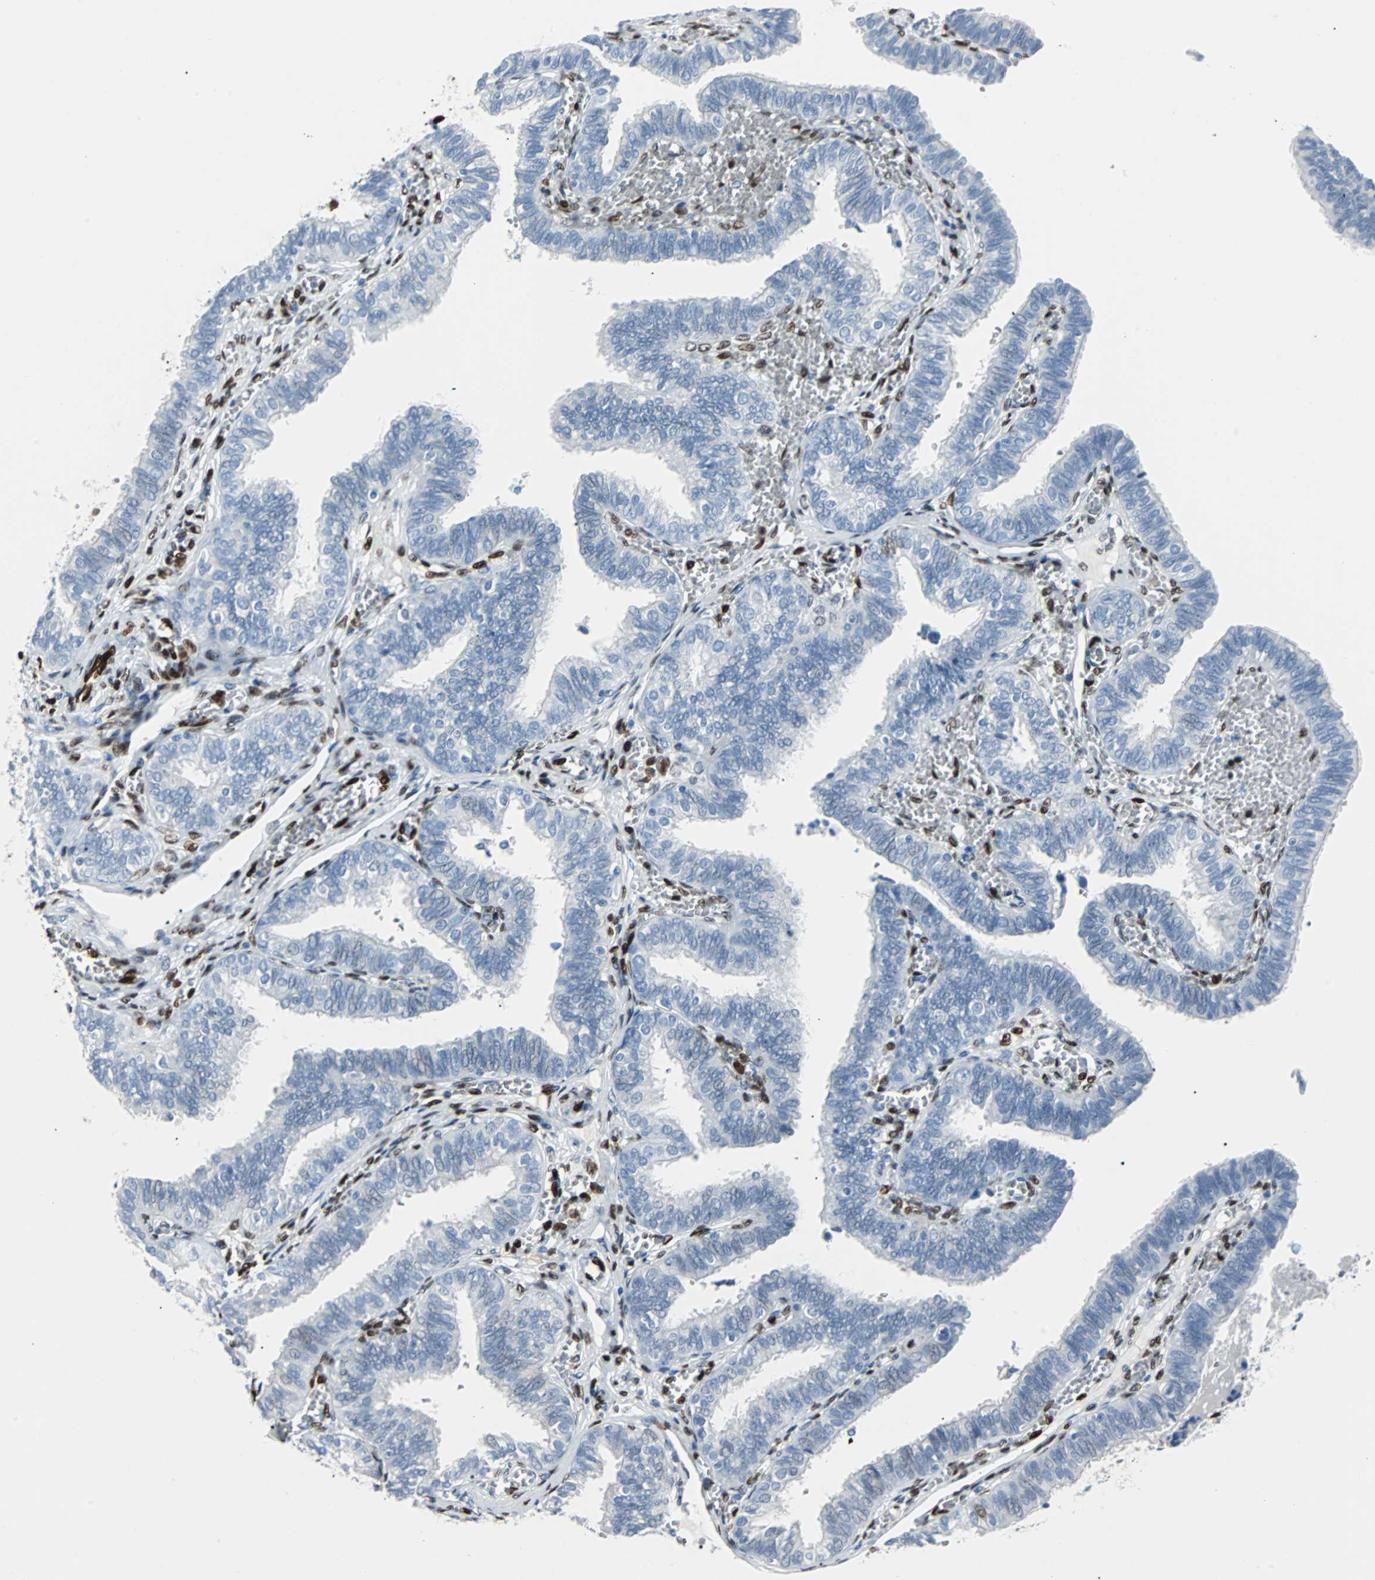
{"staining": {"intensity": "negative", "quantity": "none", "location": "none"}, "tissue": "fallopian tube", "cell_type": "Glandular cells", "image_type": "normal", "snomed": [{"axis": "morphology", "description": "Normal tissue, NOS"}, {"axis": "topography", "description": "Fallopian tube"}], "caption": "Human fallopian tube stained for a protein using immunohistochemistry exhibits no staining in glandular cells.", "gene": "IL33", "patient": {"sex": "female", "age": 46}}